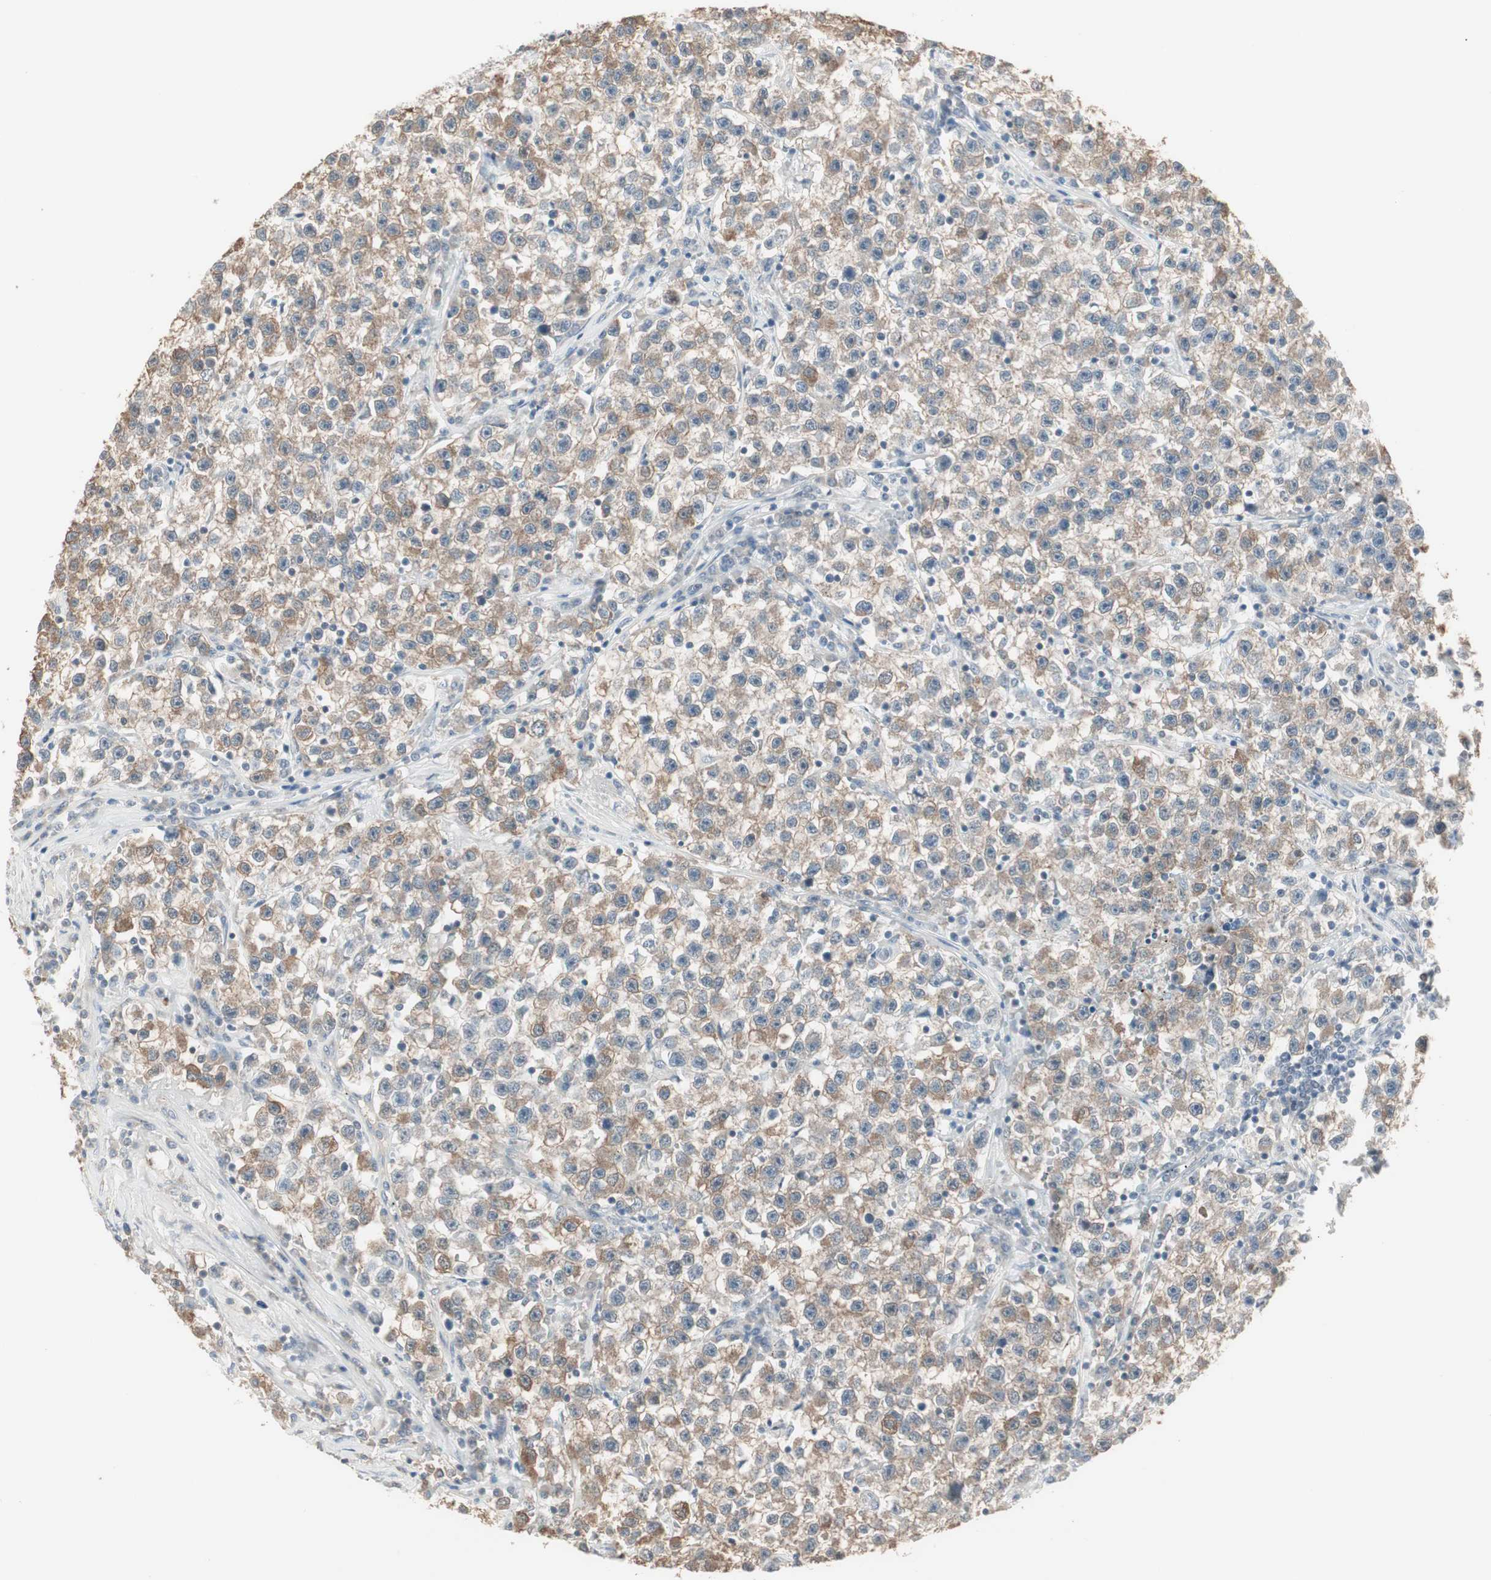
{"staining": {"intensity": "moderate", "quantity": ">75%", "location": "cytoplasmic/membranous"}, "tissue": "testis cancer", "cell_type": "Tumor cells", "image_type": "cancer", "snomed": [{"axis": "morphology", "description": "Seminoma, NOS"}, {"axis": "topography", "description": "Testis"}], "caption": "Moderate cytoplasmic/membranous staining is appreciated in about >75% of tumor cells in seminoma (testis).", "gene": "PDZK1", "patient": {"sex": "male", "age": 22}}